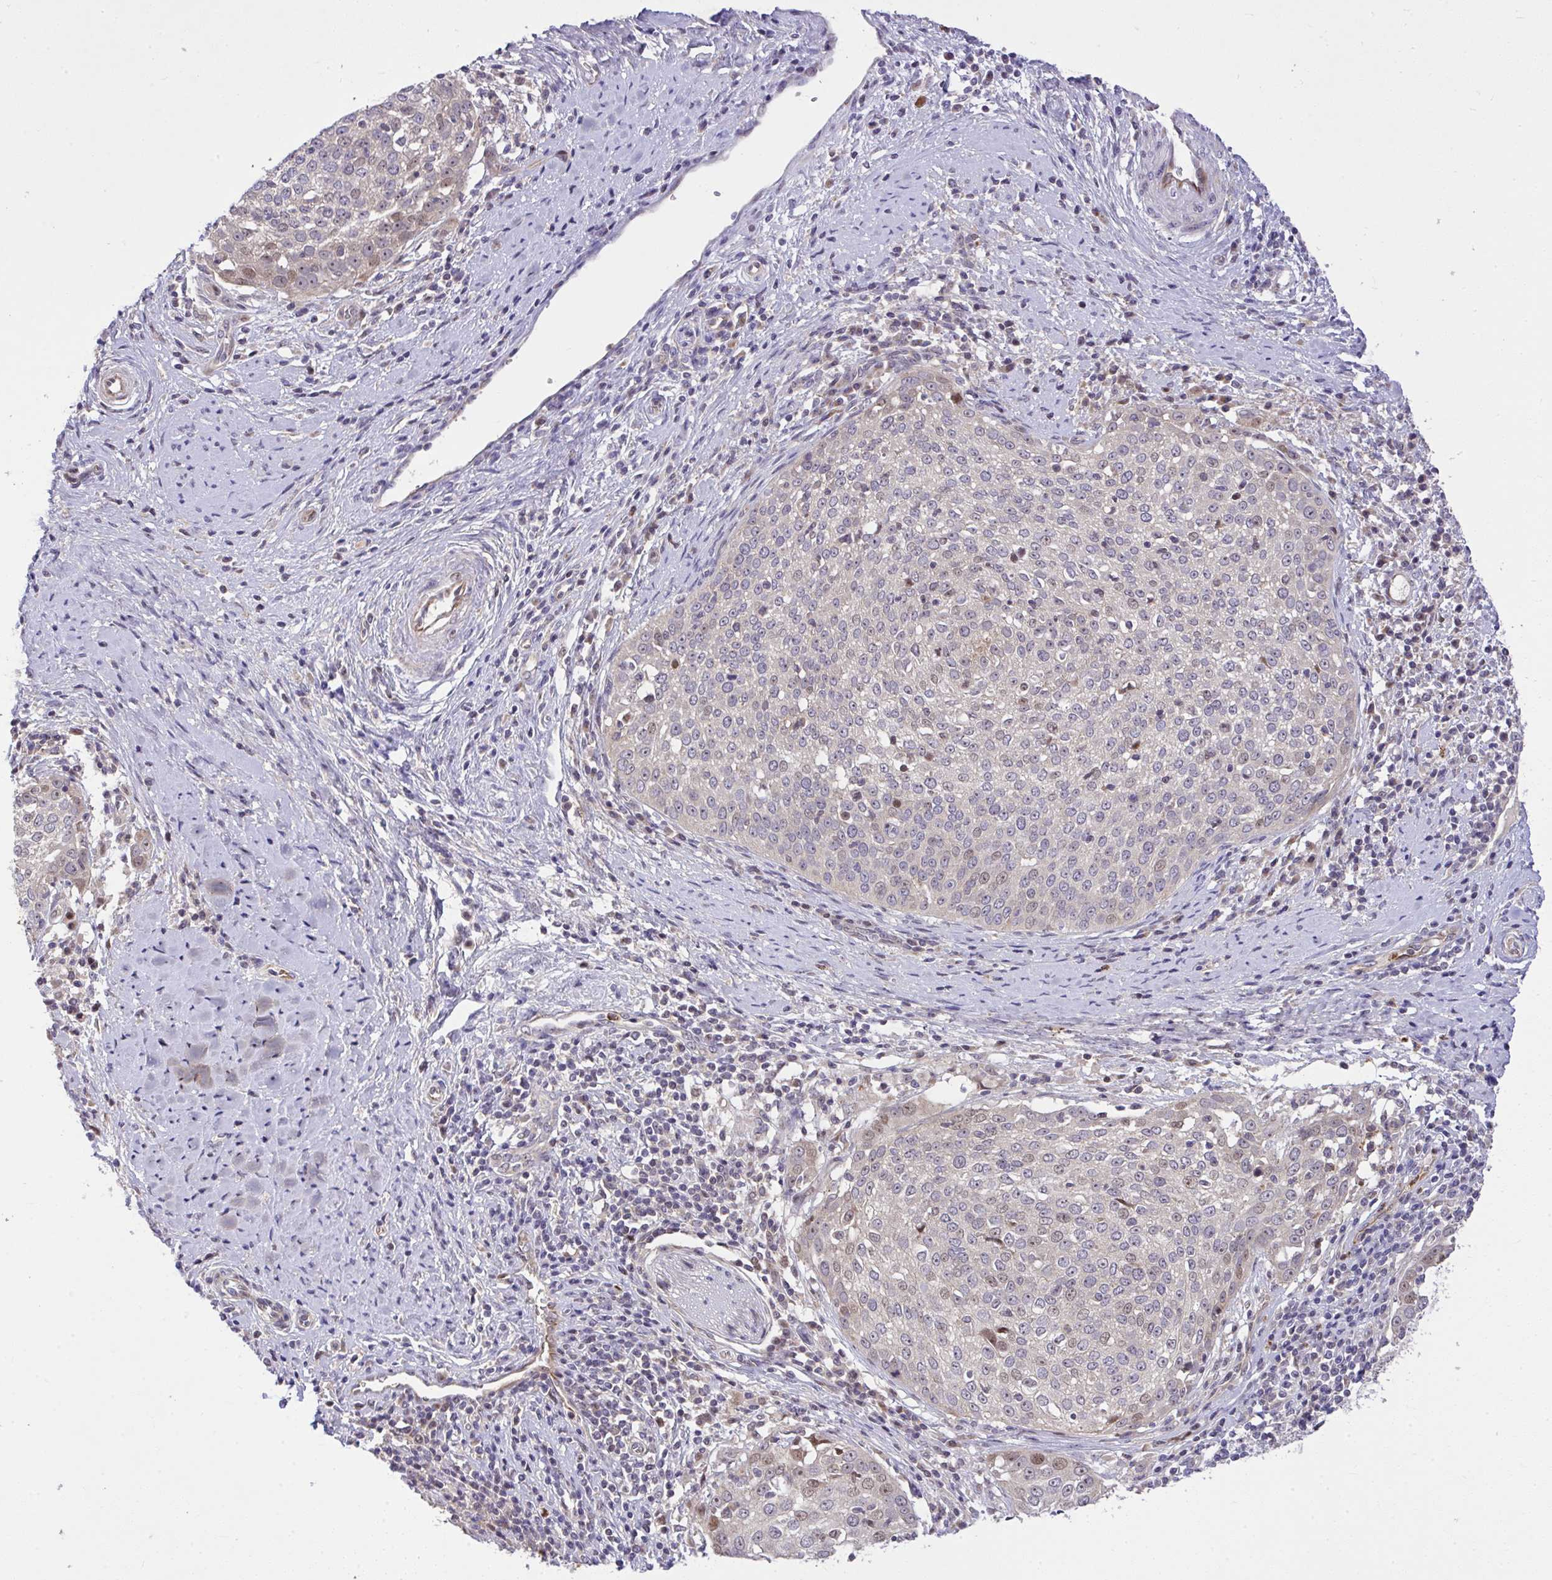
{"staining": {"intensity": "moderate", "quantity": "<25%", "location": "nuclear"}, "tissue": "cervical cancer", "cell_type": "Tumor cells", "image_type": "cancer", "snomed": [{"axis": "morphology", "description": "Squamous cell carcinoma, NOS"}, {"axis": "topography", "description": "Cervix"}], "caption": "Protein expression analysis of cervical cancer reveals moderate nuclear expression in about <25% of tumor cells.", "gene": "CHIA", "patient": {"sex": "female", "age": 57}}